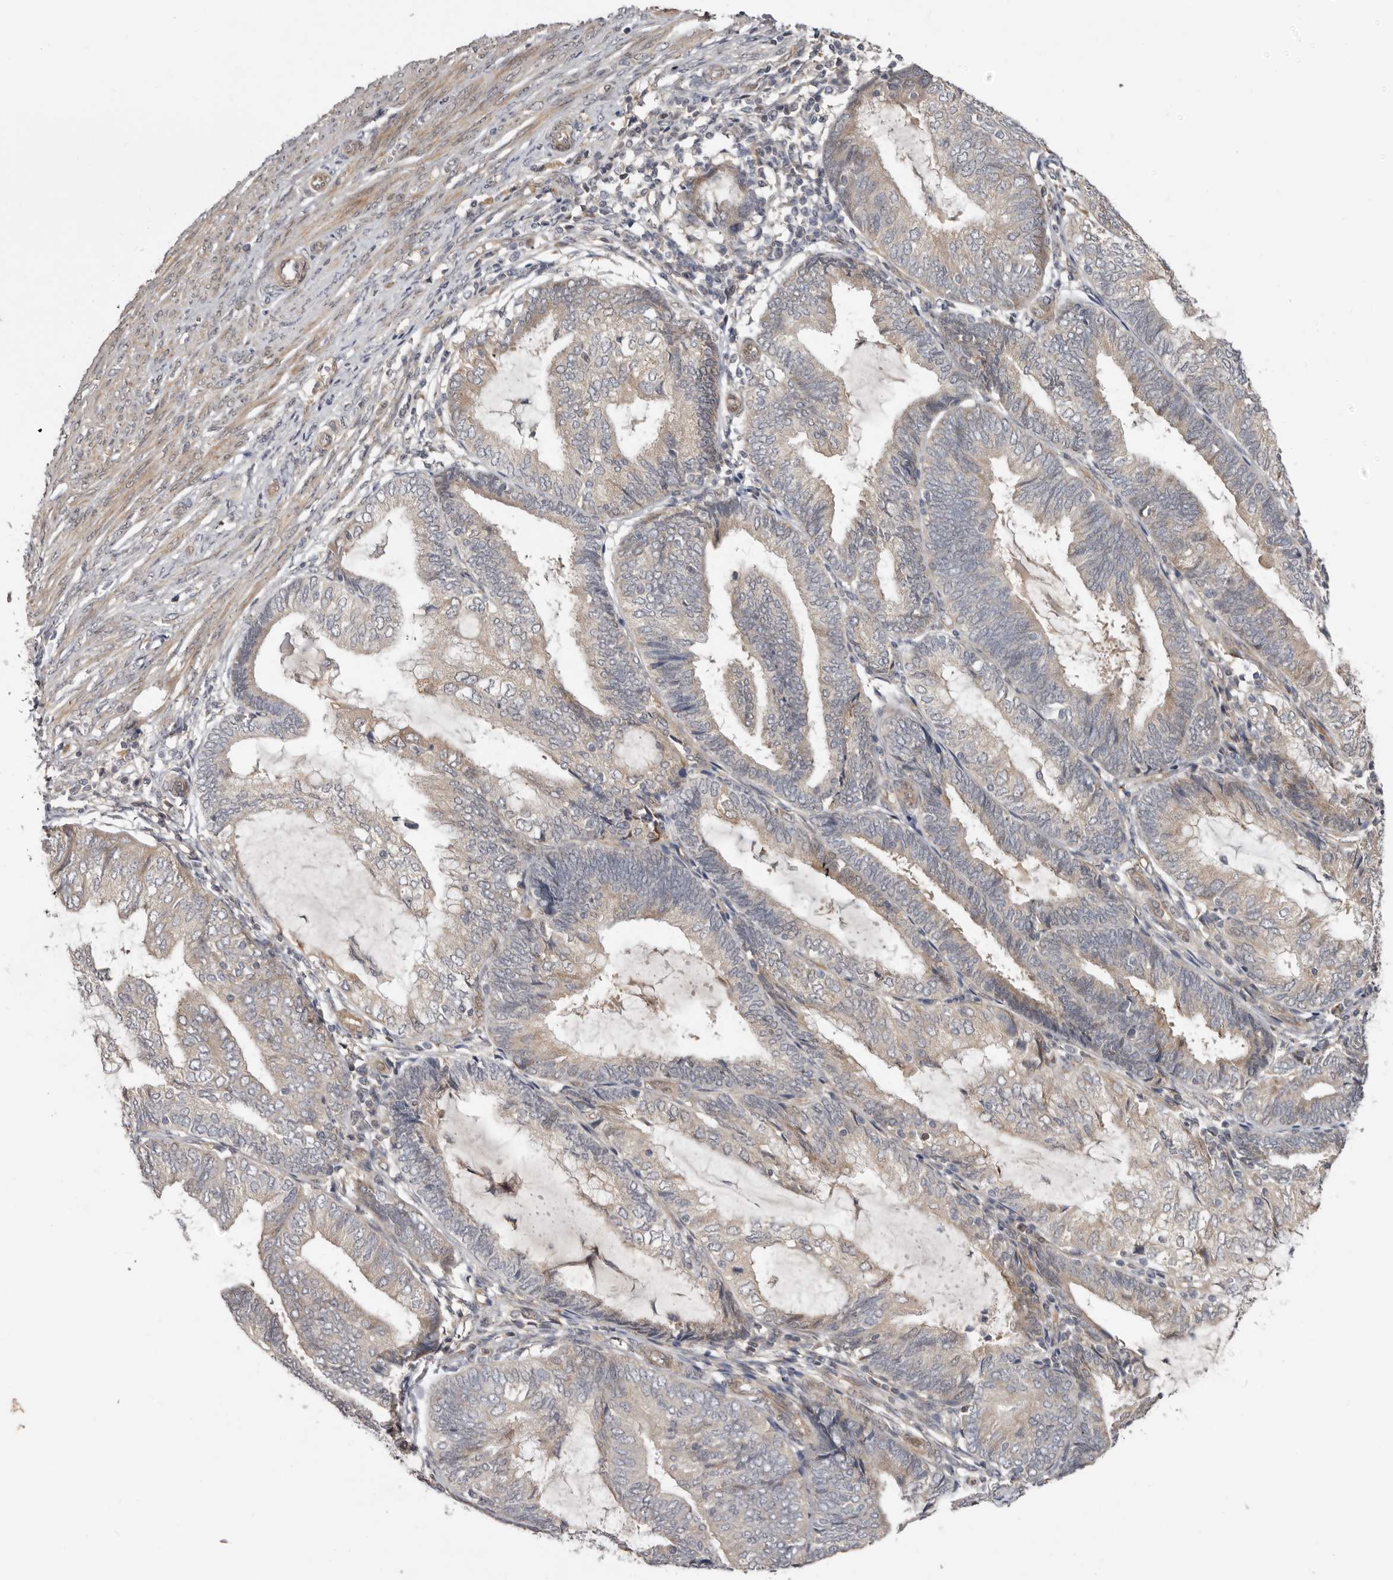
{"staining": {"intensity": "weak", "quantity": "25%-75%", "location": "cytoplasmic/membranous"}, "tissue": "endometrial cancer", "cell_type": "Tumor cells", "image_type": "cancer", "snomed": [{"axis": "morphology", "description": "Adenocarcinoma, NOS"}, {"axis": "topography", "description": "Endometrium"}], "caption": "This is a histology image of IHC staining of endometrial cancer, which shows weak positivity in the cytoplasmic/membranous of tumor cells.", "gene": "SBDS", "patient": {"sex": "female", "age": 81}}